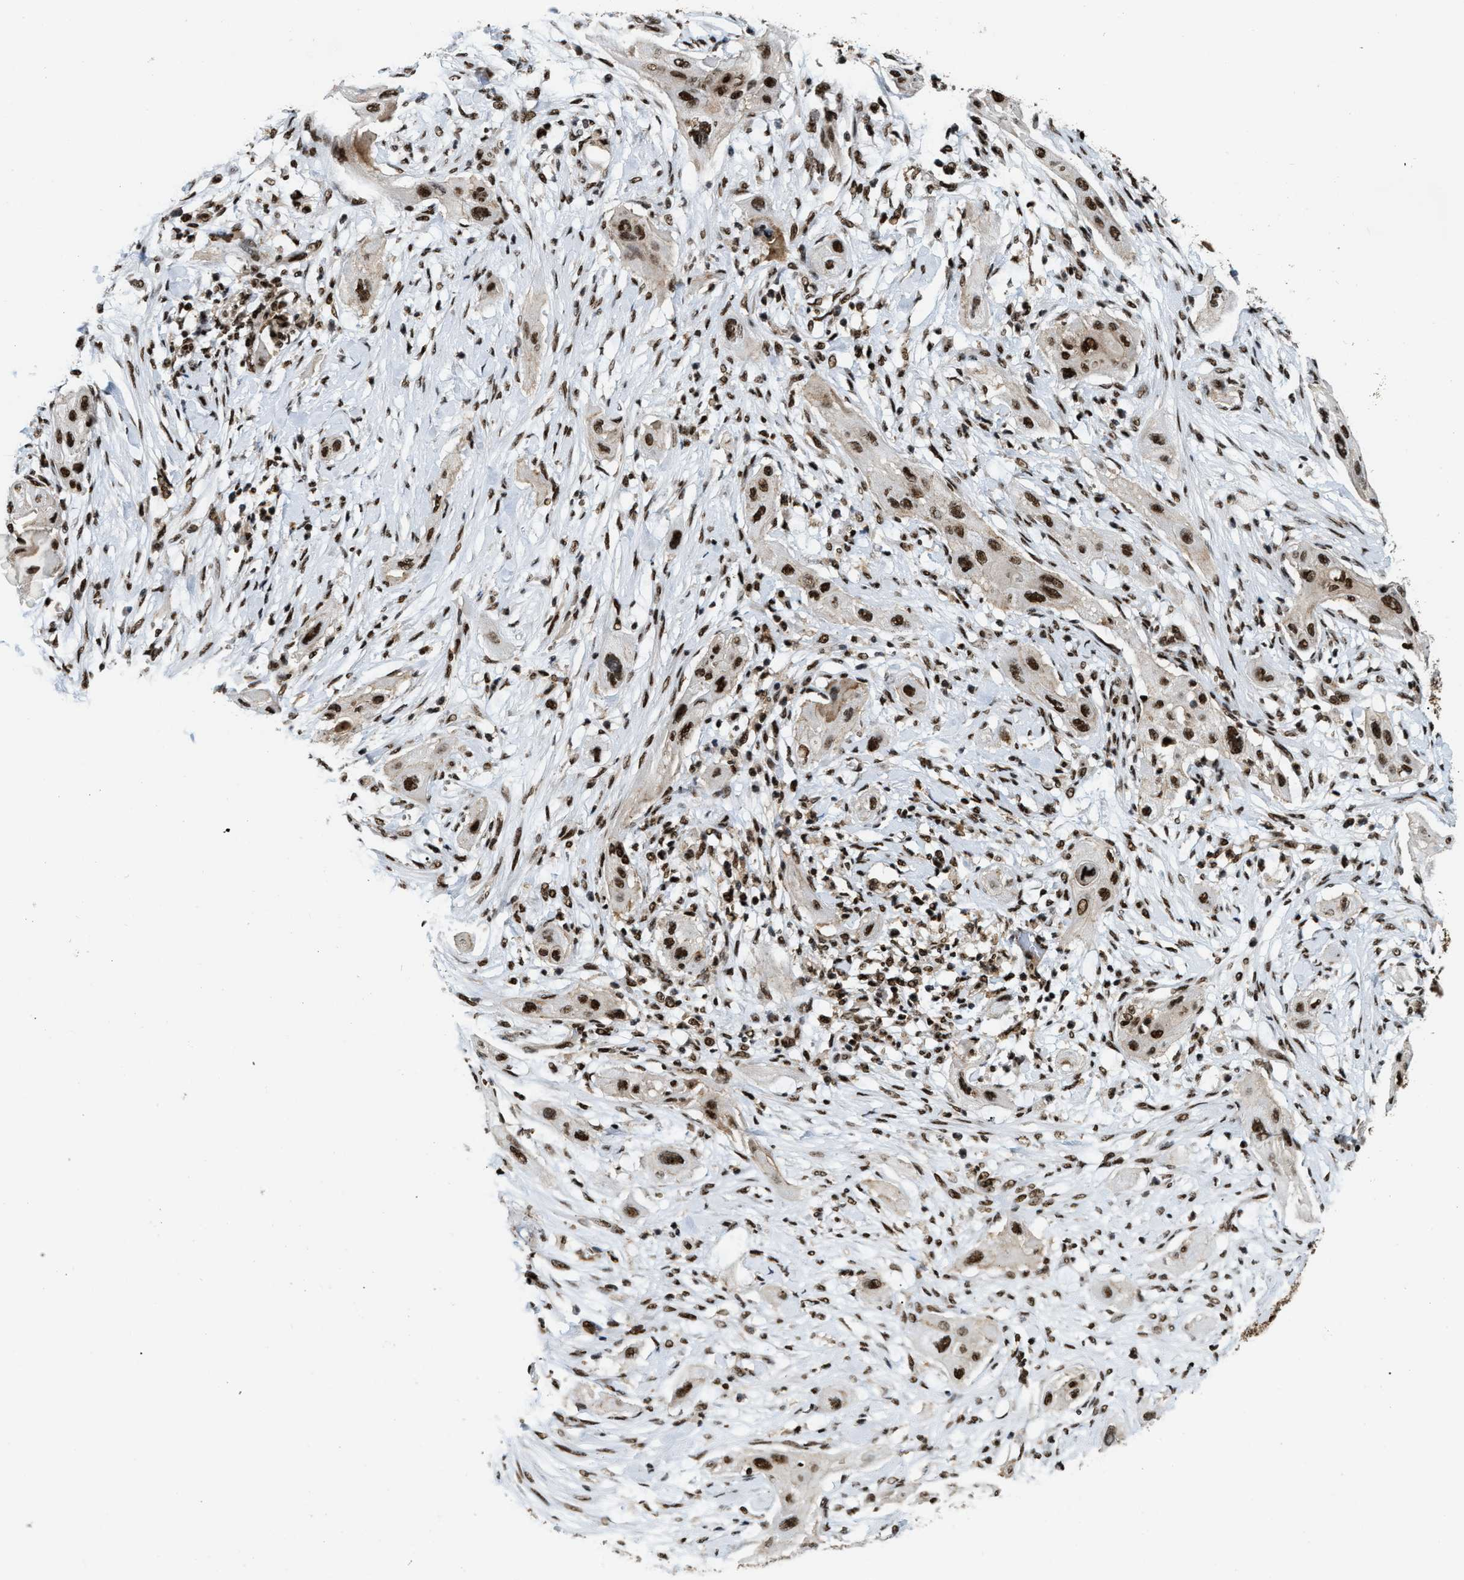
{"staining": {"intensity": "strong", "quantity": ">75%", "location": "nuclear"}, "tissue": "lung cancer", "cell_type": "Tumor cells", "image_type": "cancer", "snomed": [{"axis": "morphology", "description": "Squamous cell carcinoma, NOS"}, {"axis": "topography", "description": "Lung"}], "caption": "Human lung cancer stained with a brown dye demonstrates strong nuclear positive positivity in about >75% of tumor cells.", "gene": "NUMA1", "patient": {"sex": "female", "age": 47}}